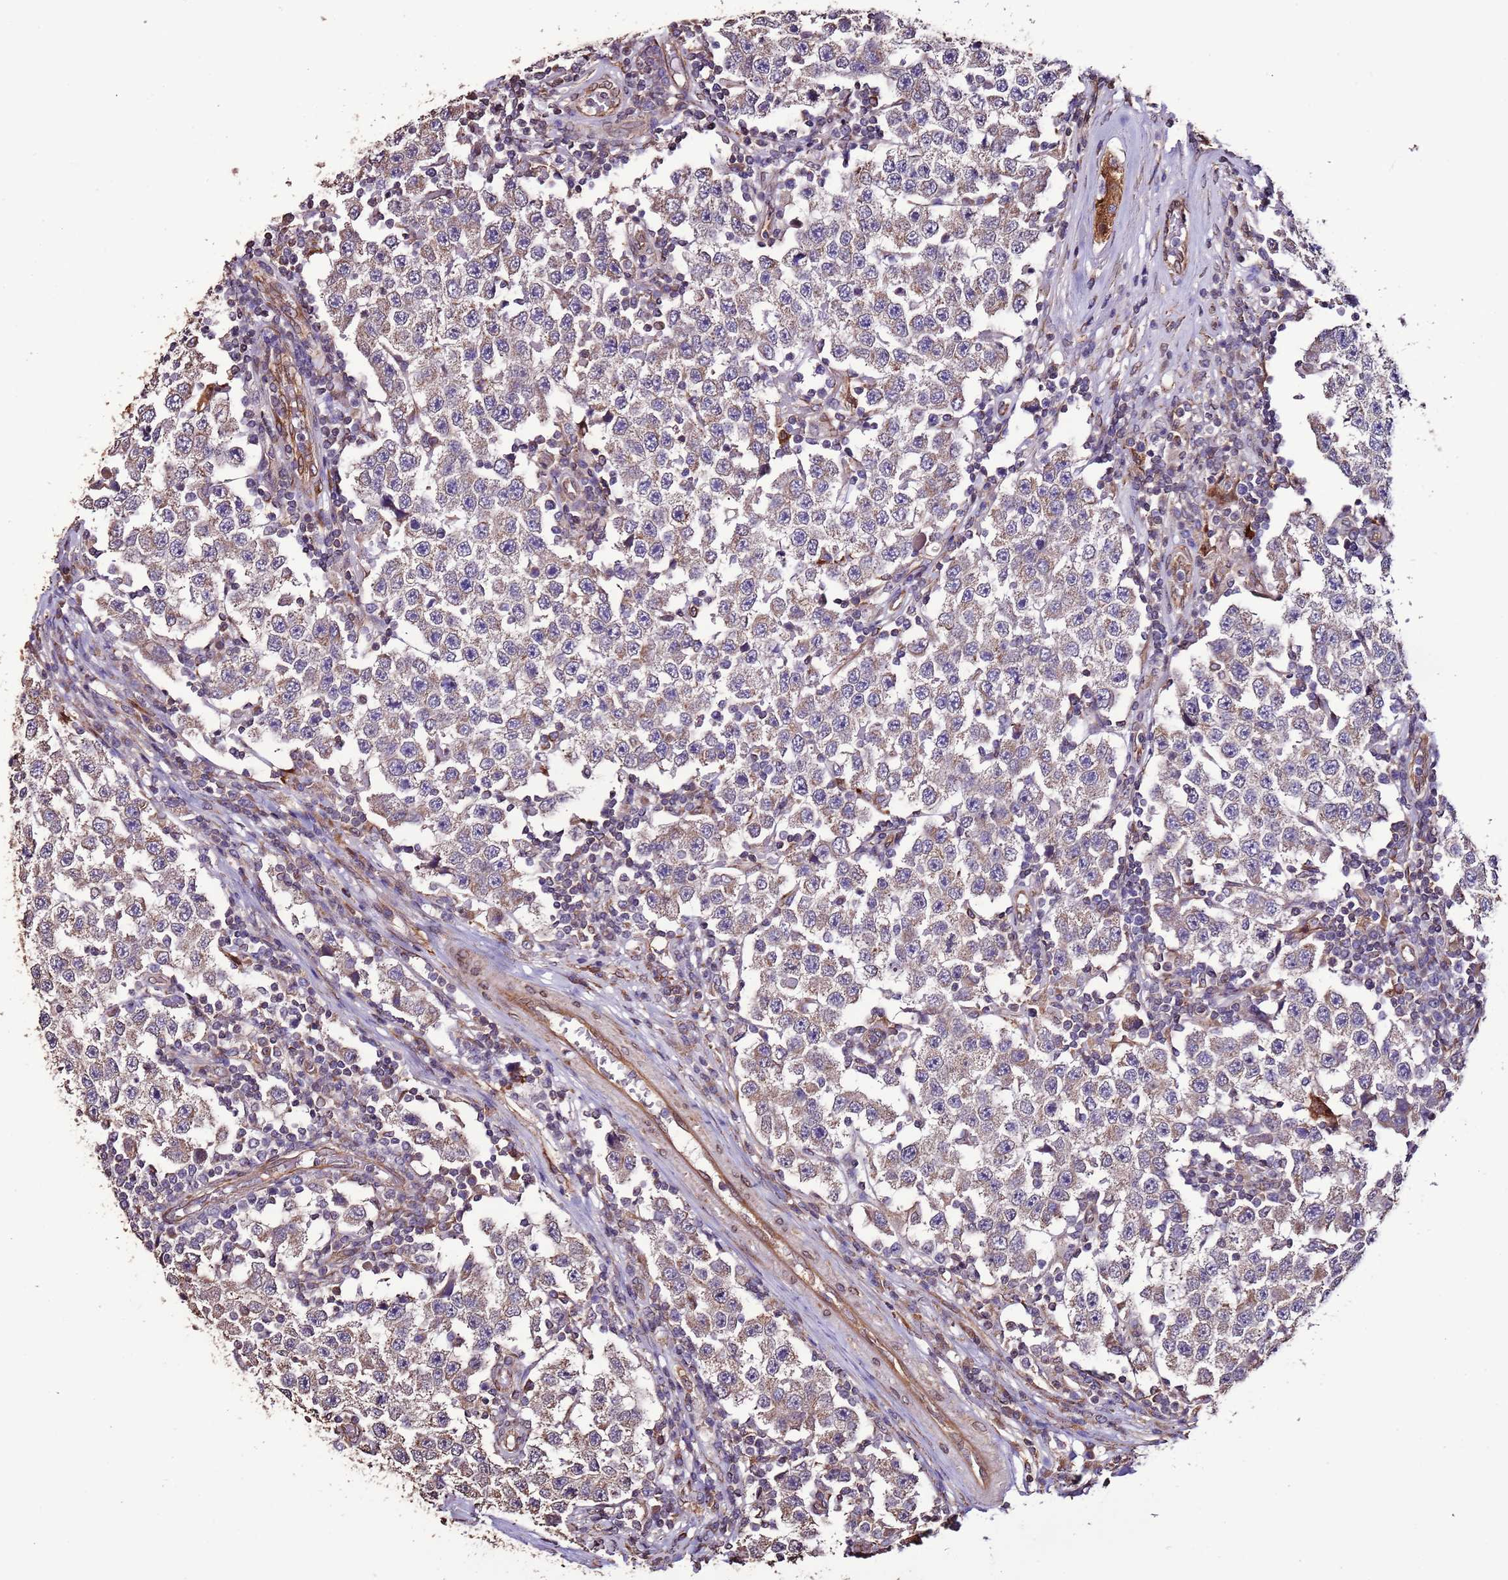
{"staining": {"intensity": "weak", "quantity": "<25%", "location": "cytoplasmic/membranous"}, "tissue": "testis cancer", "cell_type": "Tumor cells", "image_type": "cancer", "snomed": [{"axis": "morphology", "description": "Seminoma, NOS"}, {"axis": "topography", "description": "Testis"}], "caption": "Immunohistochemistry of testis seminoma displays no positivity in tumor cells. The staining was performed using DAB to visualize the protein expression in brown, while the nuclei were stained in blue with hematoxylin (Magnification: 20x).", "gene": "SLC41A3", "patient": {"sex": "male", "age": 34}}